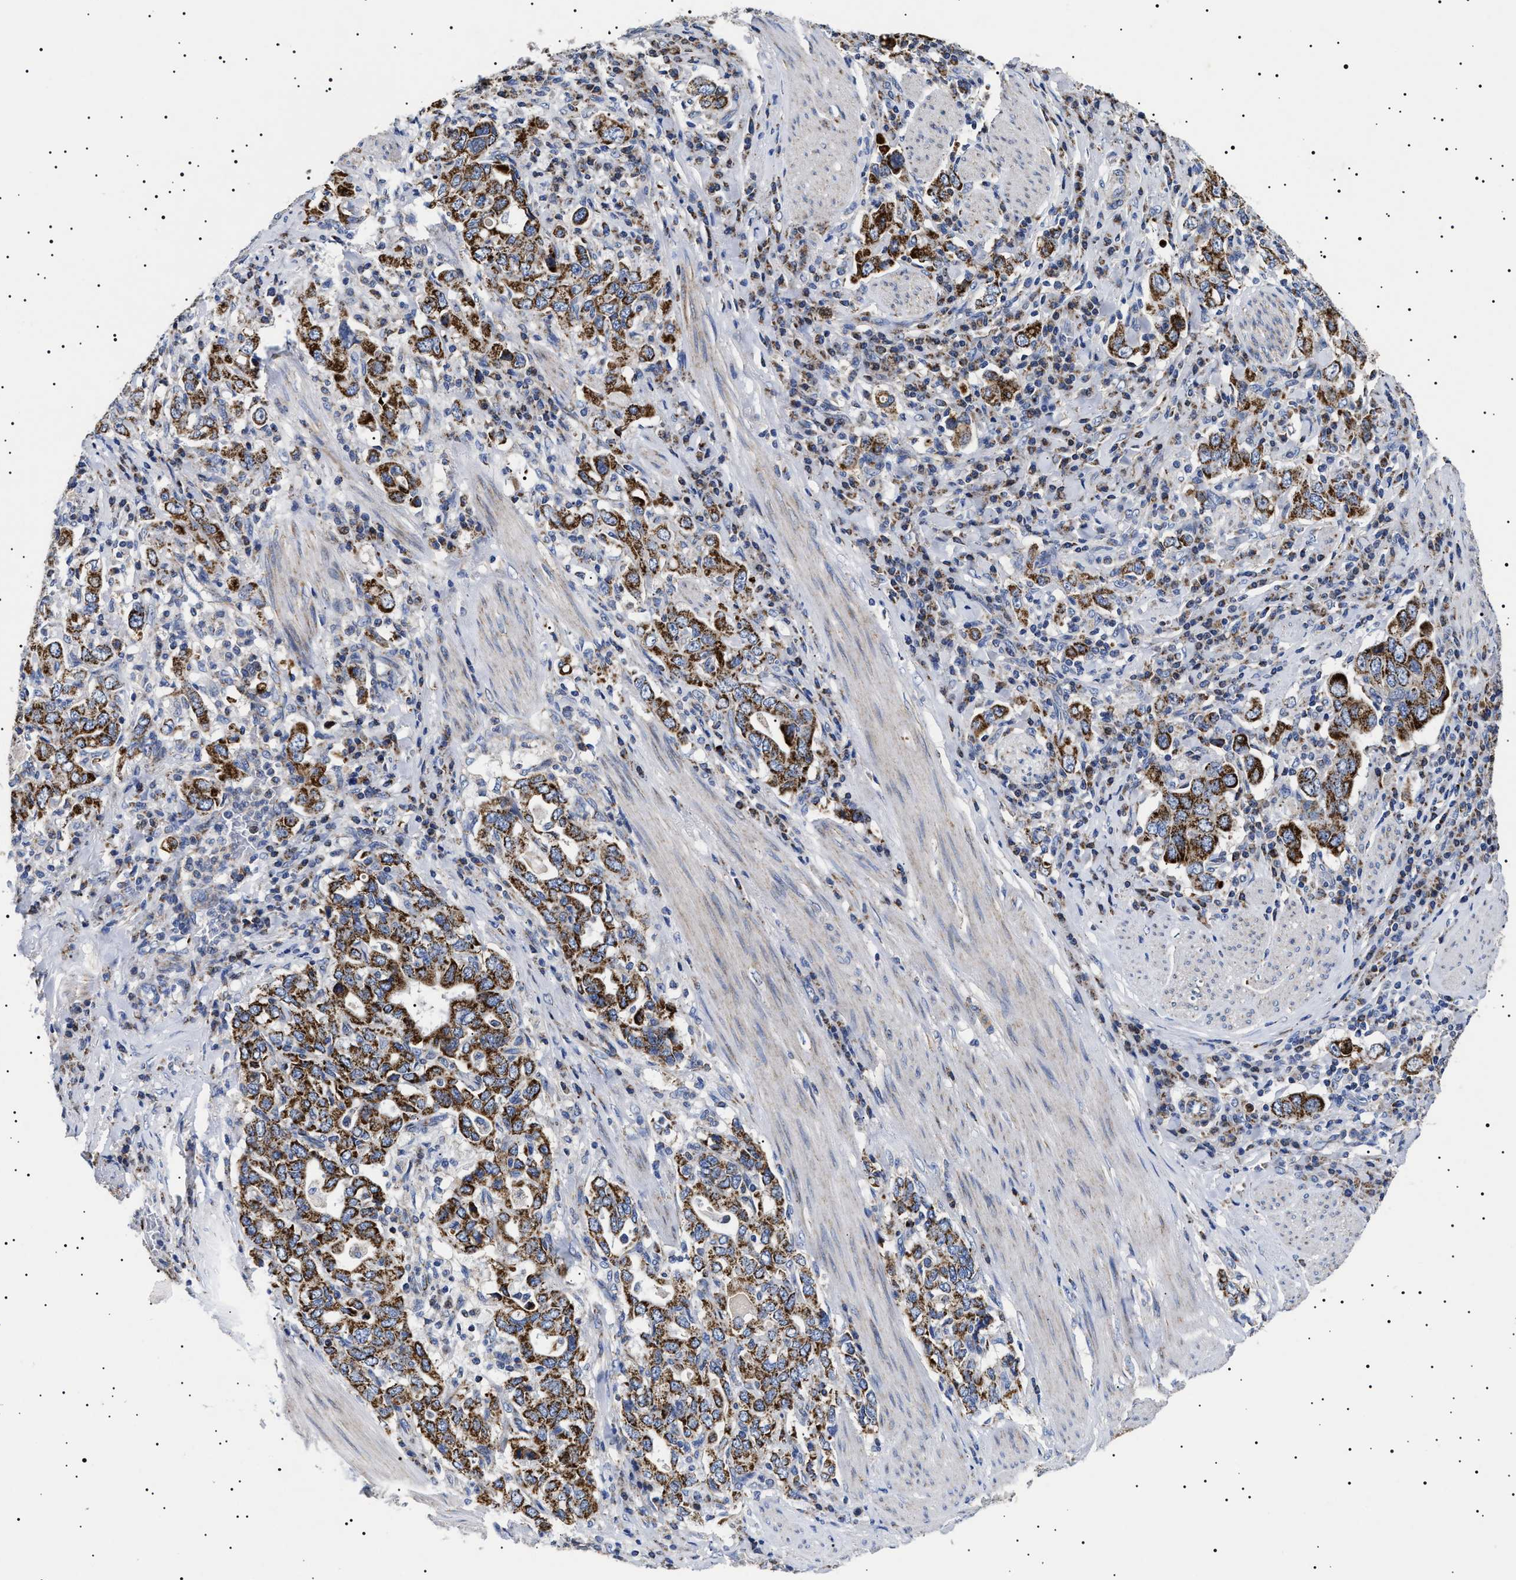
{"staining": {"intensity": "strong", "quantity": ">75%", "location": "cytoplasmic/membranous"}, "tissue": "stomach cancer", "cell_type": "Tumor cells", "image_type": "cancer", "snomed": [{"axis": "morphology", "description": "Adenocarcinoma, NOS"}, {"axis": "topography", "description": "Stomach, upper"}], "caption": "Tumor cells display high levels of strong cytoplasmic/membranous expression in approximately >75% of cells in human stomach cancer (adenocarcinoma).", "gene": "CHRDL2", "patient": {"sex": "male", "age": 62}}